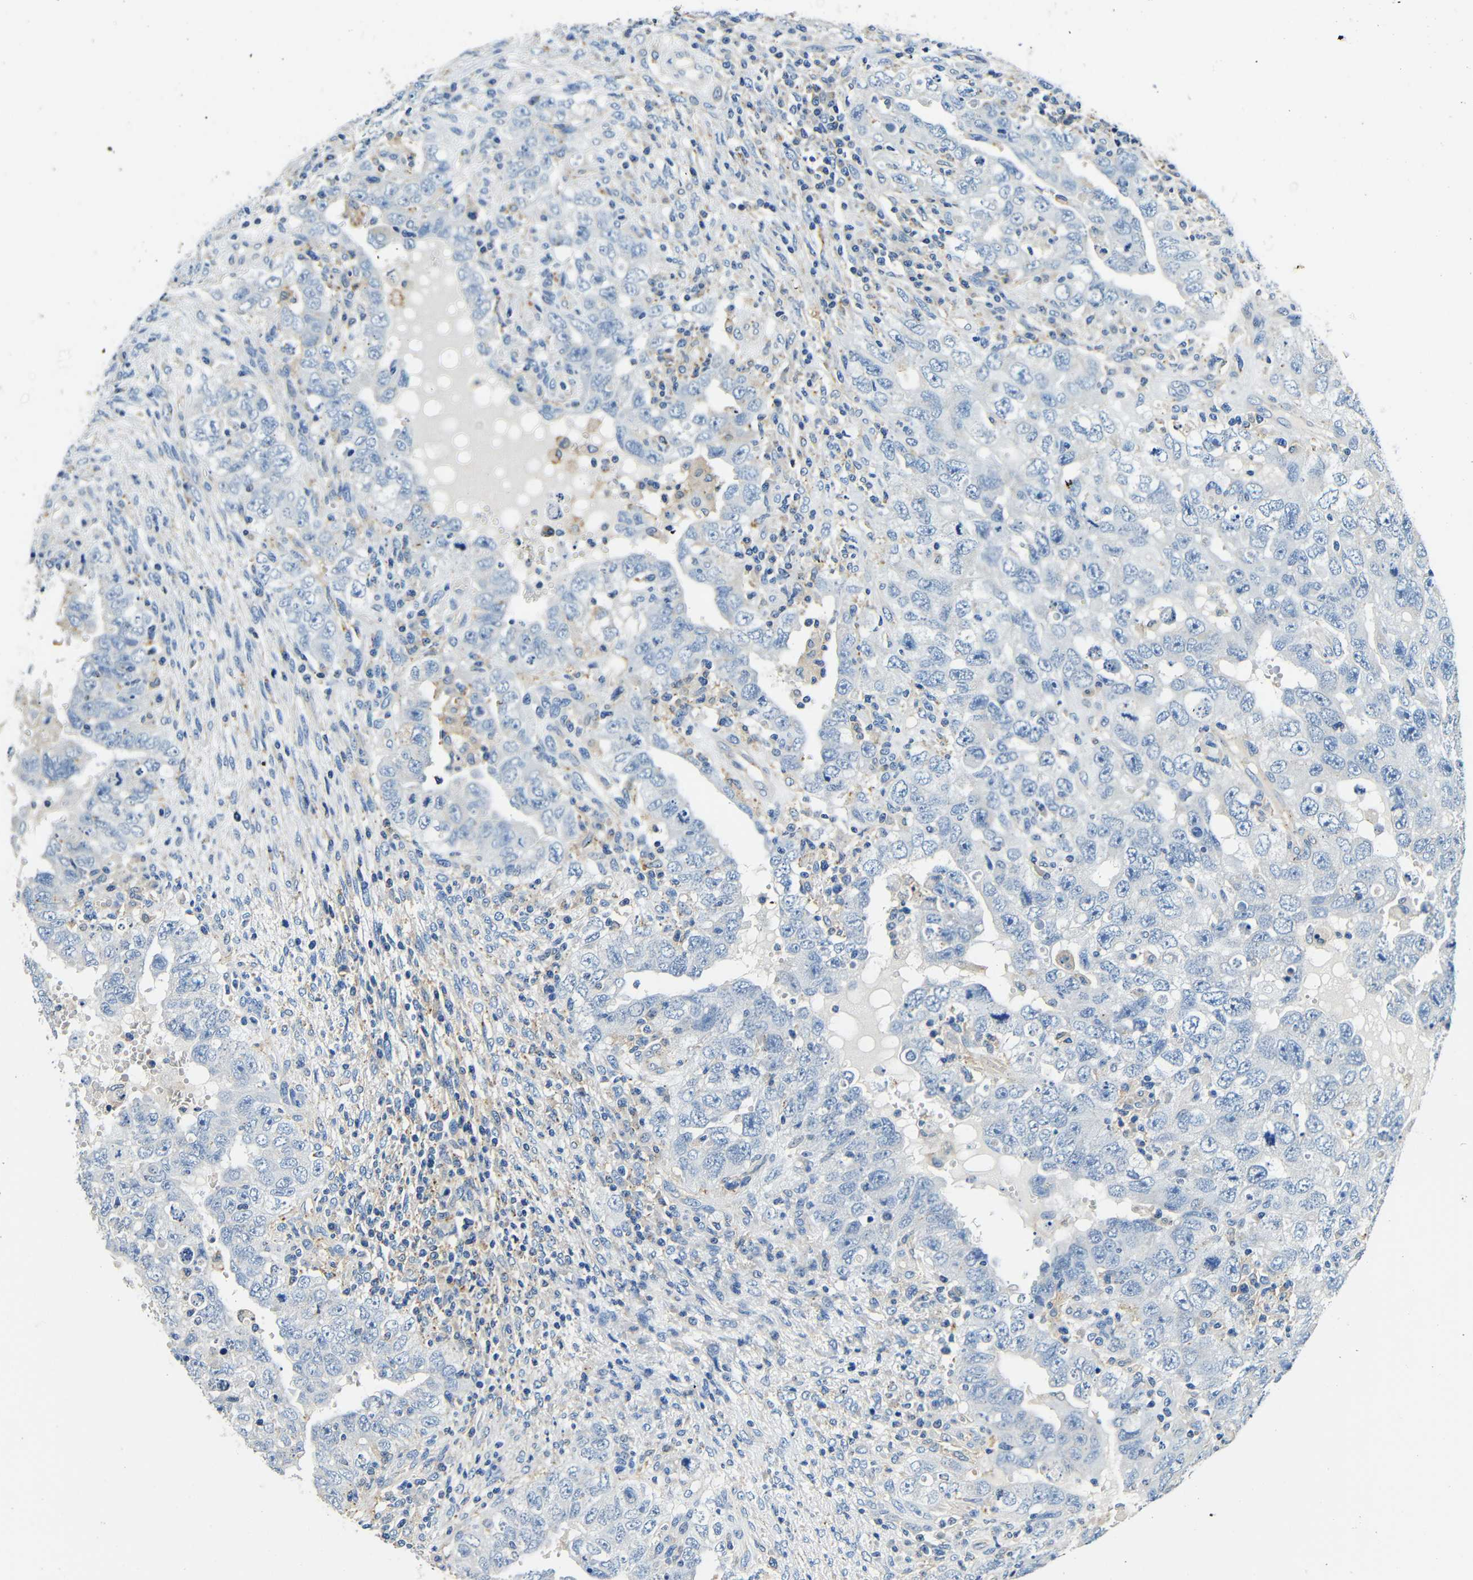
{"staining": {"intensity": "negative", "quantity": "none", "location": "none"}, "tissue": "testis cancer", "cell_type": "Tumor cells", "image_type": "cancer", "snomed": [{"axis": "morphology", "description": "Carcinoma, Embryonal, NOS"}, {"axis": "topography", "description": "Testis"}], "caption": "Tumor cells show no significant expression in embryonal carcinoma (testis).", "gene": "FMO5", "patient": {"sex": "male", "age": 26}}